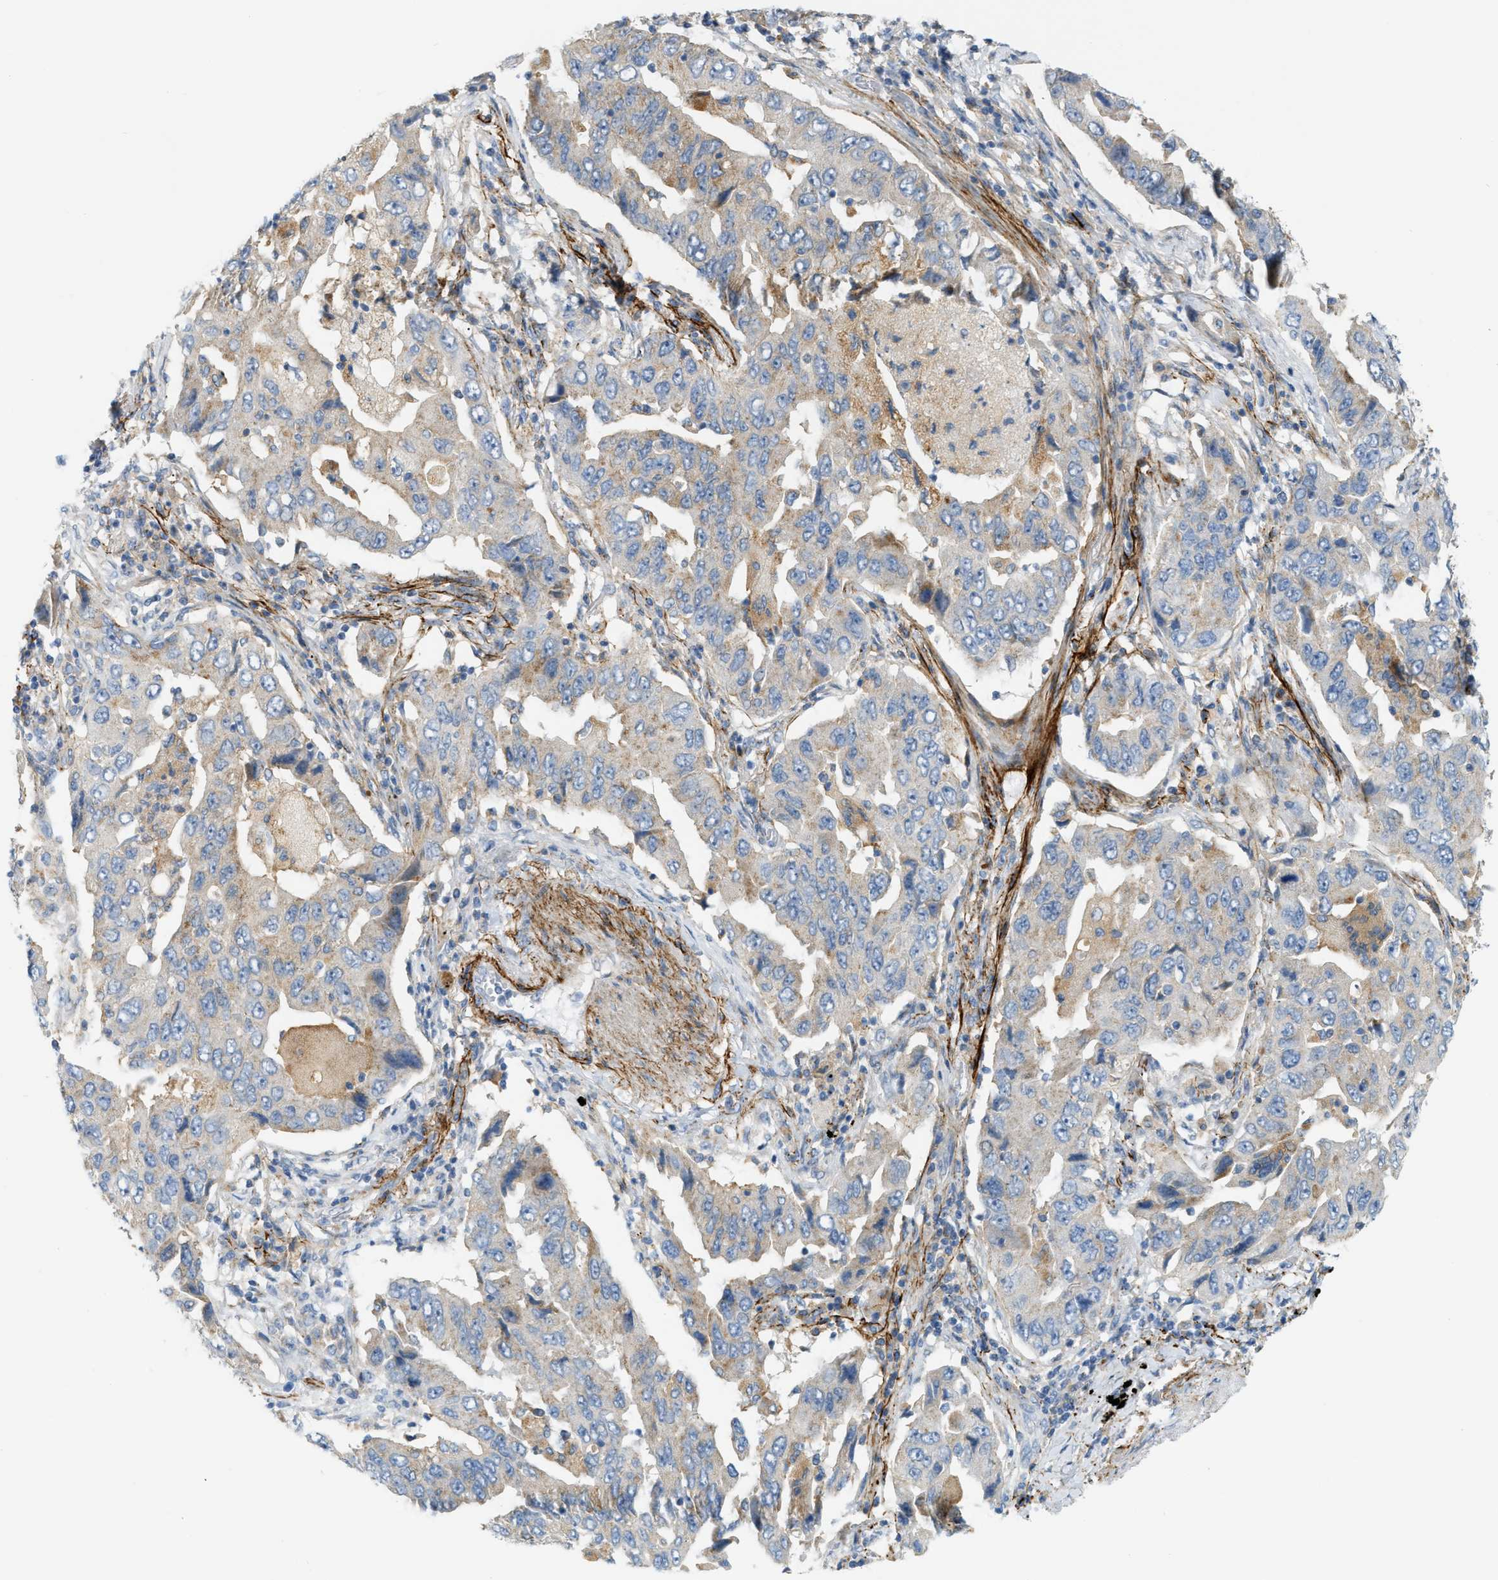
{"staining": {"intensity": "weak", "quantity": ">75%", "location": "cytoplasmic/membranous"}, "tissue": "lung cancer", "cell_type": "Tumor cells", "image_type": "cancer", "snomed": [{"axis": "morphology", "description": "Adenocarcinoma, NOS"}, {"axis": "topography", "description": "Lung"}], "caption": "Lung adenocarcinoma stained with a protein marker demonstrates weak staining in tumor cells.", "gene": "LMBRD1", "patient": {"sex": "female", "age": 65}}